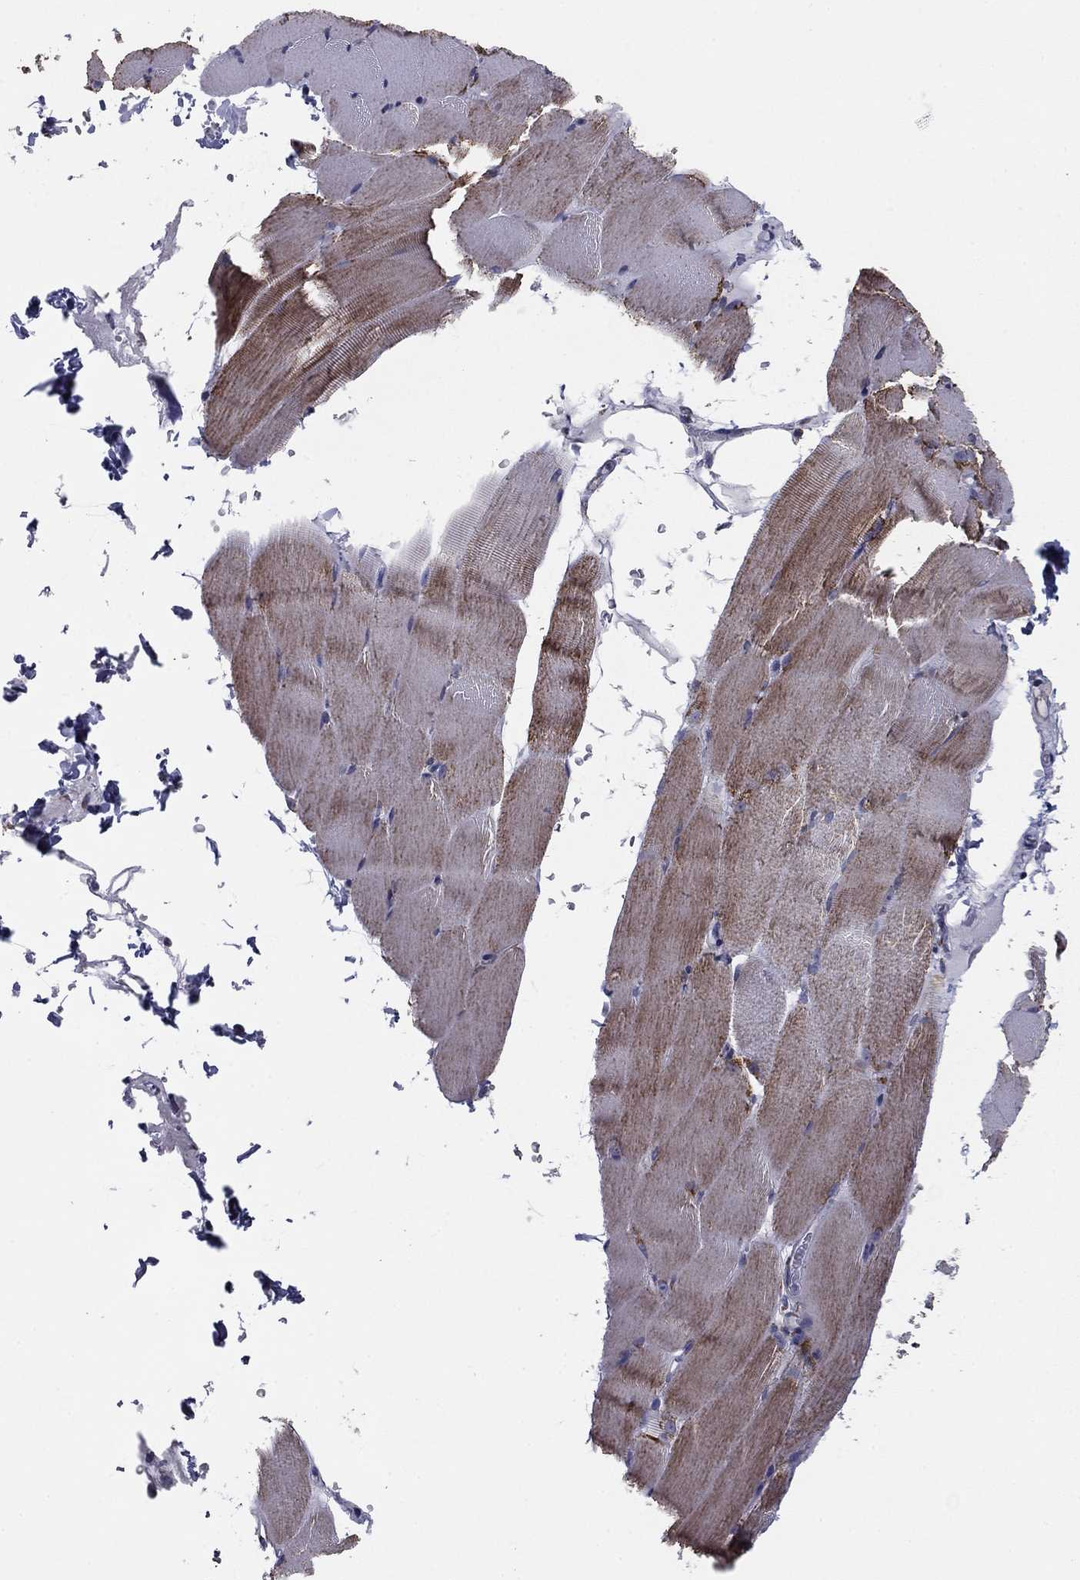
{"staining": {"intensity": "moderate", "quantity": "<25%", "location": "cytoplasmic/membranous"}, "tissue": "skeletal muscle", "cell_type": "Myocytes", "image_type": "normal", "snomed": [{"axis": "morphology", "description": "Normal tissue, NOS"}, {"axis": "topography", "description": "Skeletal muscle"}], "caption": "Protein expression by immunohistochemistry displays moderate cytoplasmic/membranous positivity in approximately <25% of myocytes in unremarkable skeletal muscle.", "gene": "NDUFV1", "patient": {"sex": "female", "age": 37}}